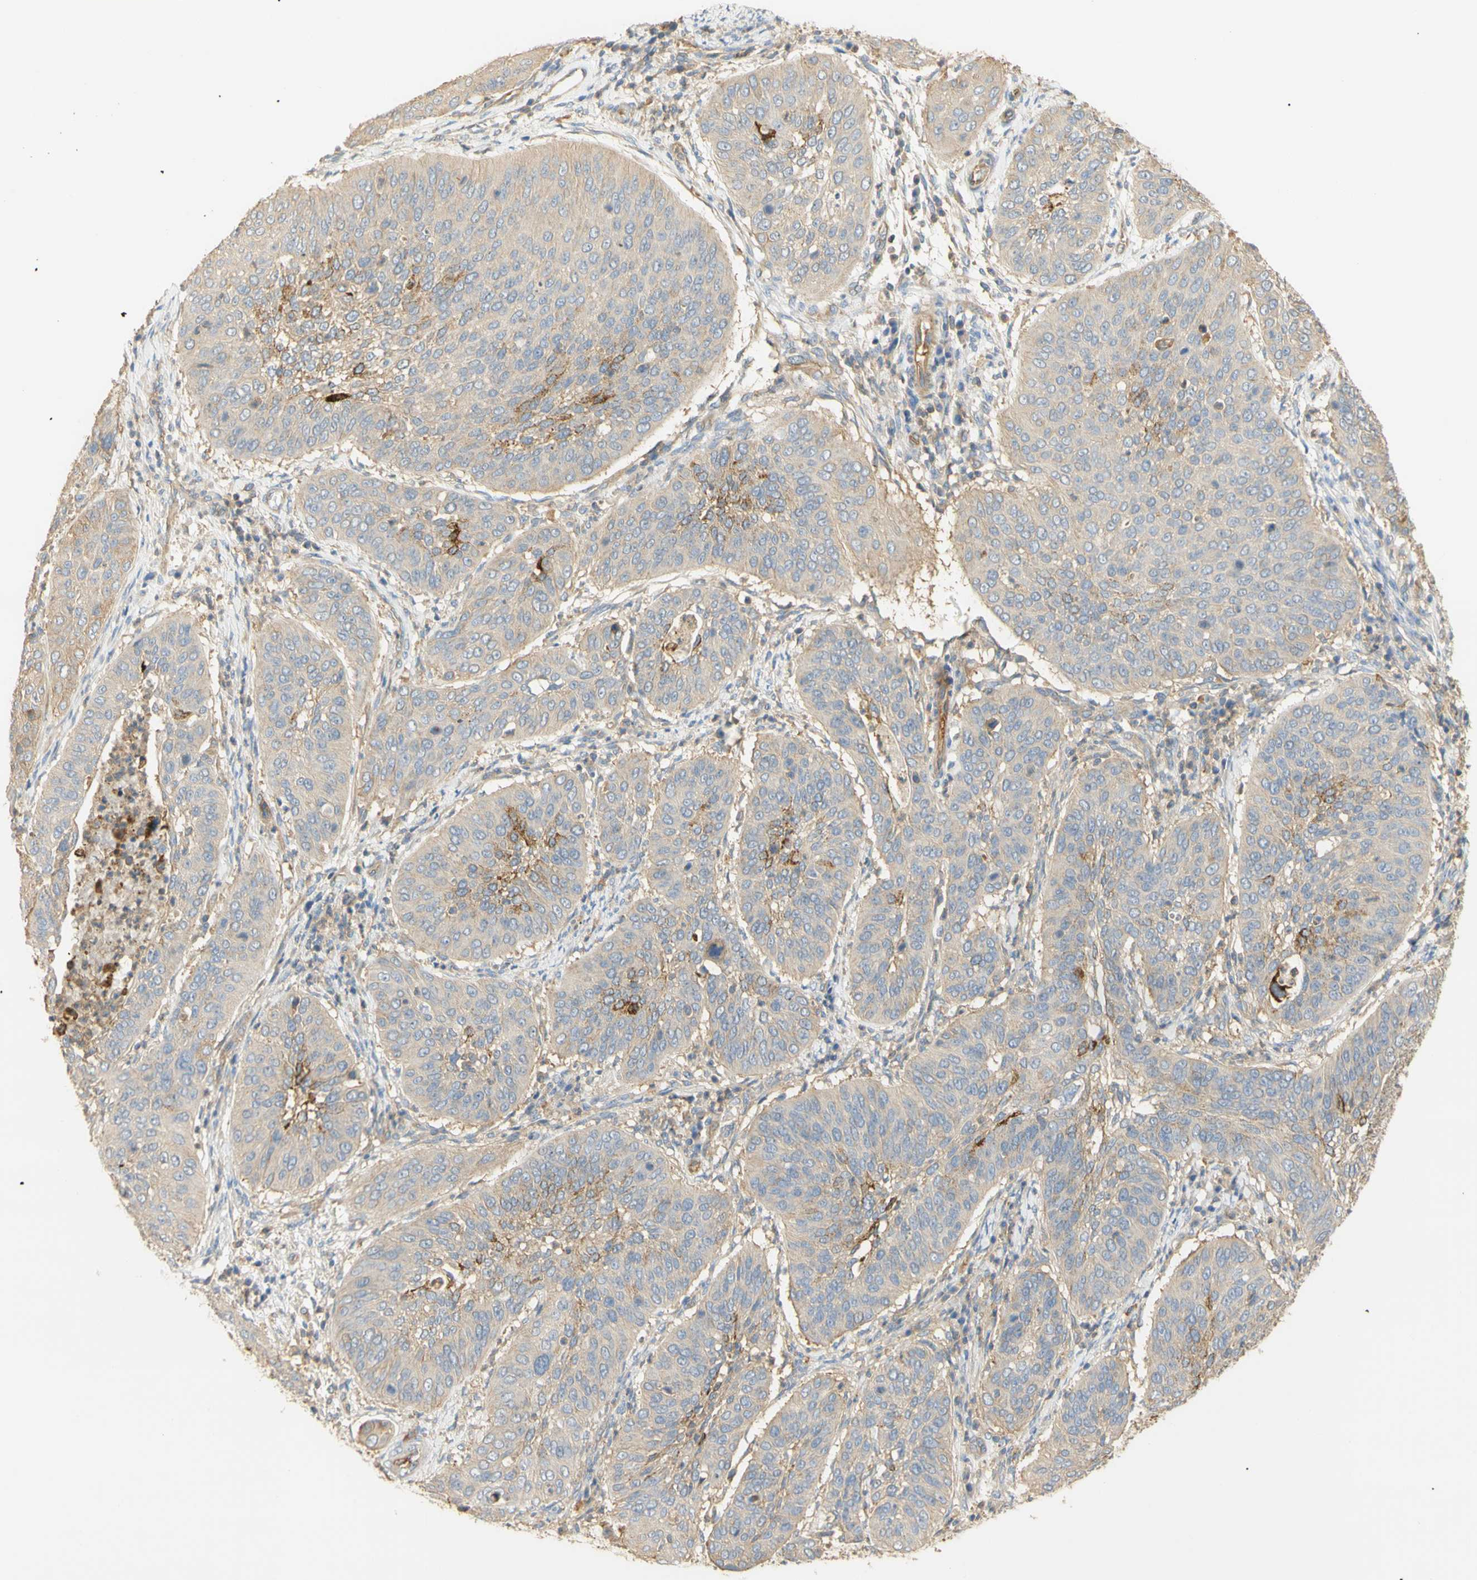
{"staining": {"intensity": "weak", "quantity": "25%-75%", "location": "cytoplasmic/membranous"}, "tissue": "cervical cancer", "cell_type": "Tumor cells", "image_type": "cancer", "snomed": [{"axis": "morphology", "description": "Normal tissue, NOS"}, {"axis": "morphology", "description": "Squamous cell carcinoma, NOS"}, {"axis": "topography", "description": "Cervix"}], "caption": "Tumor cells display low levels of weak cytoplasmic/membranous expression in about 25%-75% of cells in human cervical cancer (squamous cell carcinoma).", "gene": "KCNE4", "patient": {"sex": "female", "age": 39}}